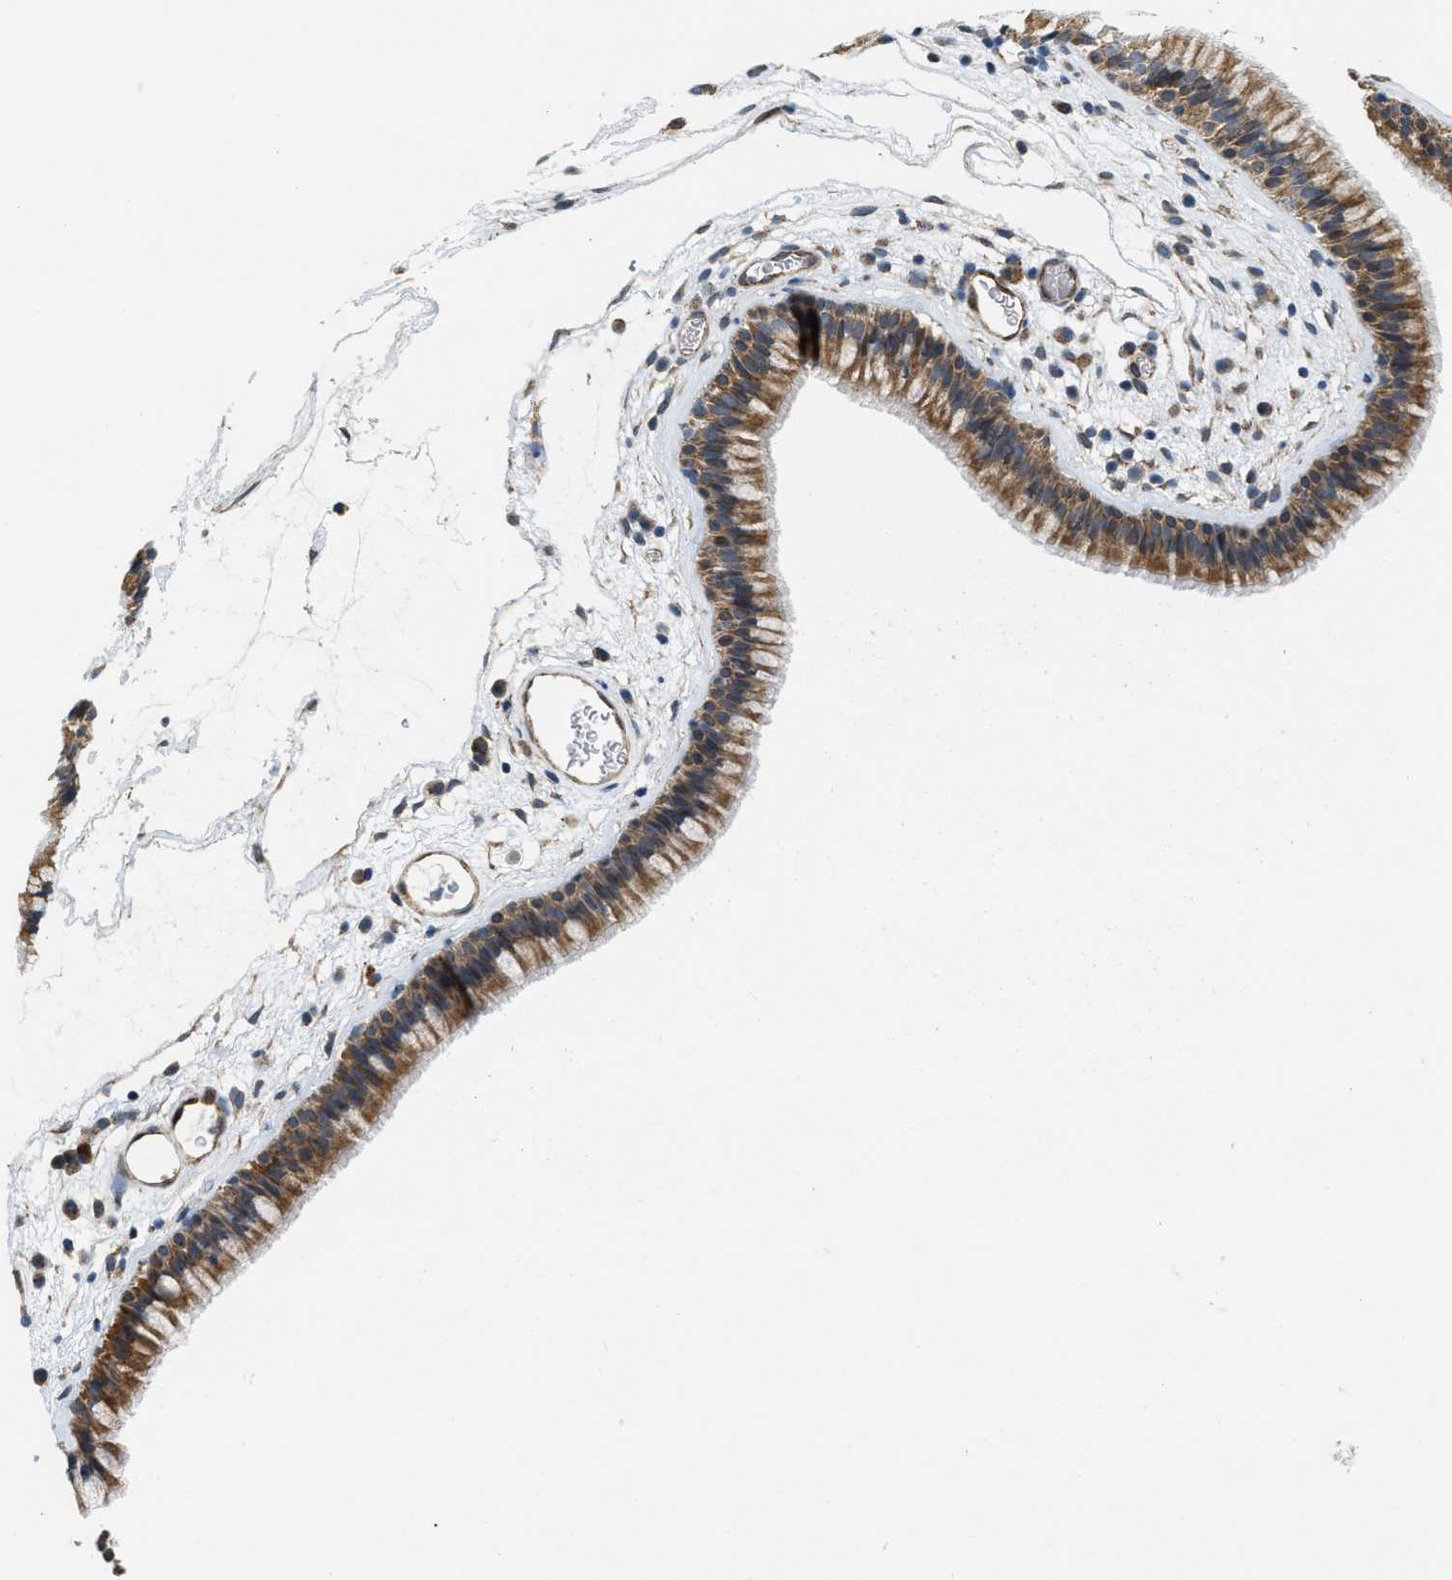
{"staining": {"intensity": "moderate", "quantity": ">75%", "location": "cytoplasmic/membranous"}, "tissue": "nasopharynx", "cell_type": "Respiratory epithelial cells", "image_type": "normal", "snomed": [{"axis": "morphology", "description": "Normal tissue, NOS"}, {"axis": "morphology", "description": "Inflammation, NOS"}, {"axis": "topography", "description": "Nasopharynx"}], "caption": "Protein staining of unremarkable nasopharynx exhibits moderate cytoplasmic/membranous staining in approximately >75% of respiratory epithelial cells.", "gene": "EOGT", "patient": {"sex": "male", "age": 48}}